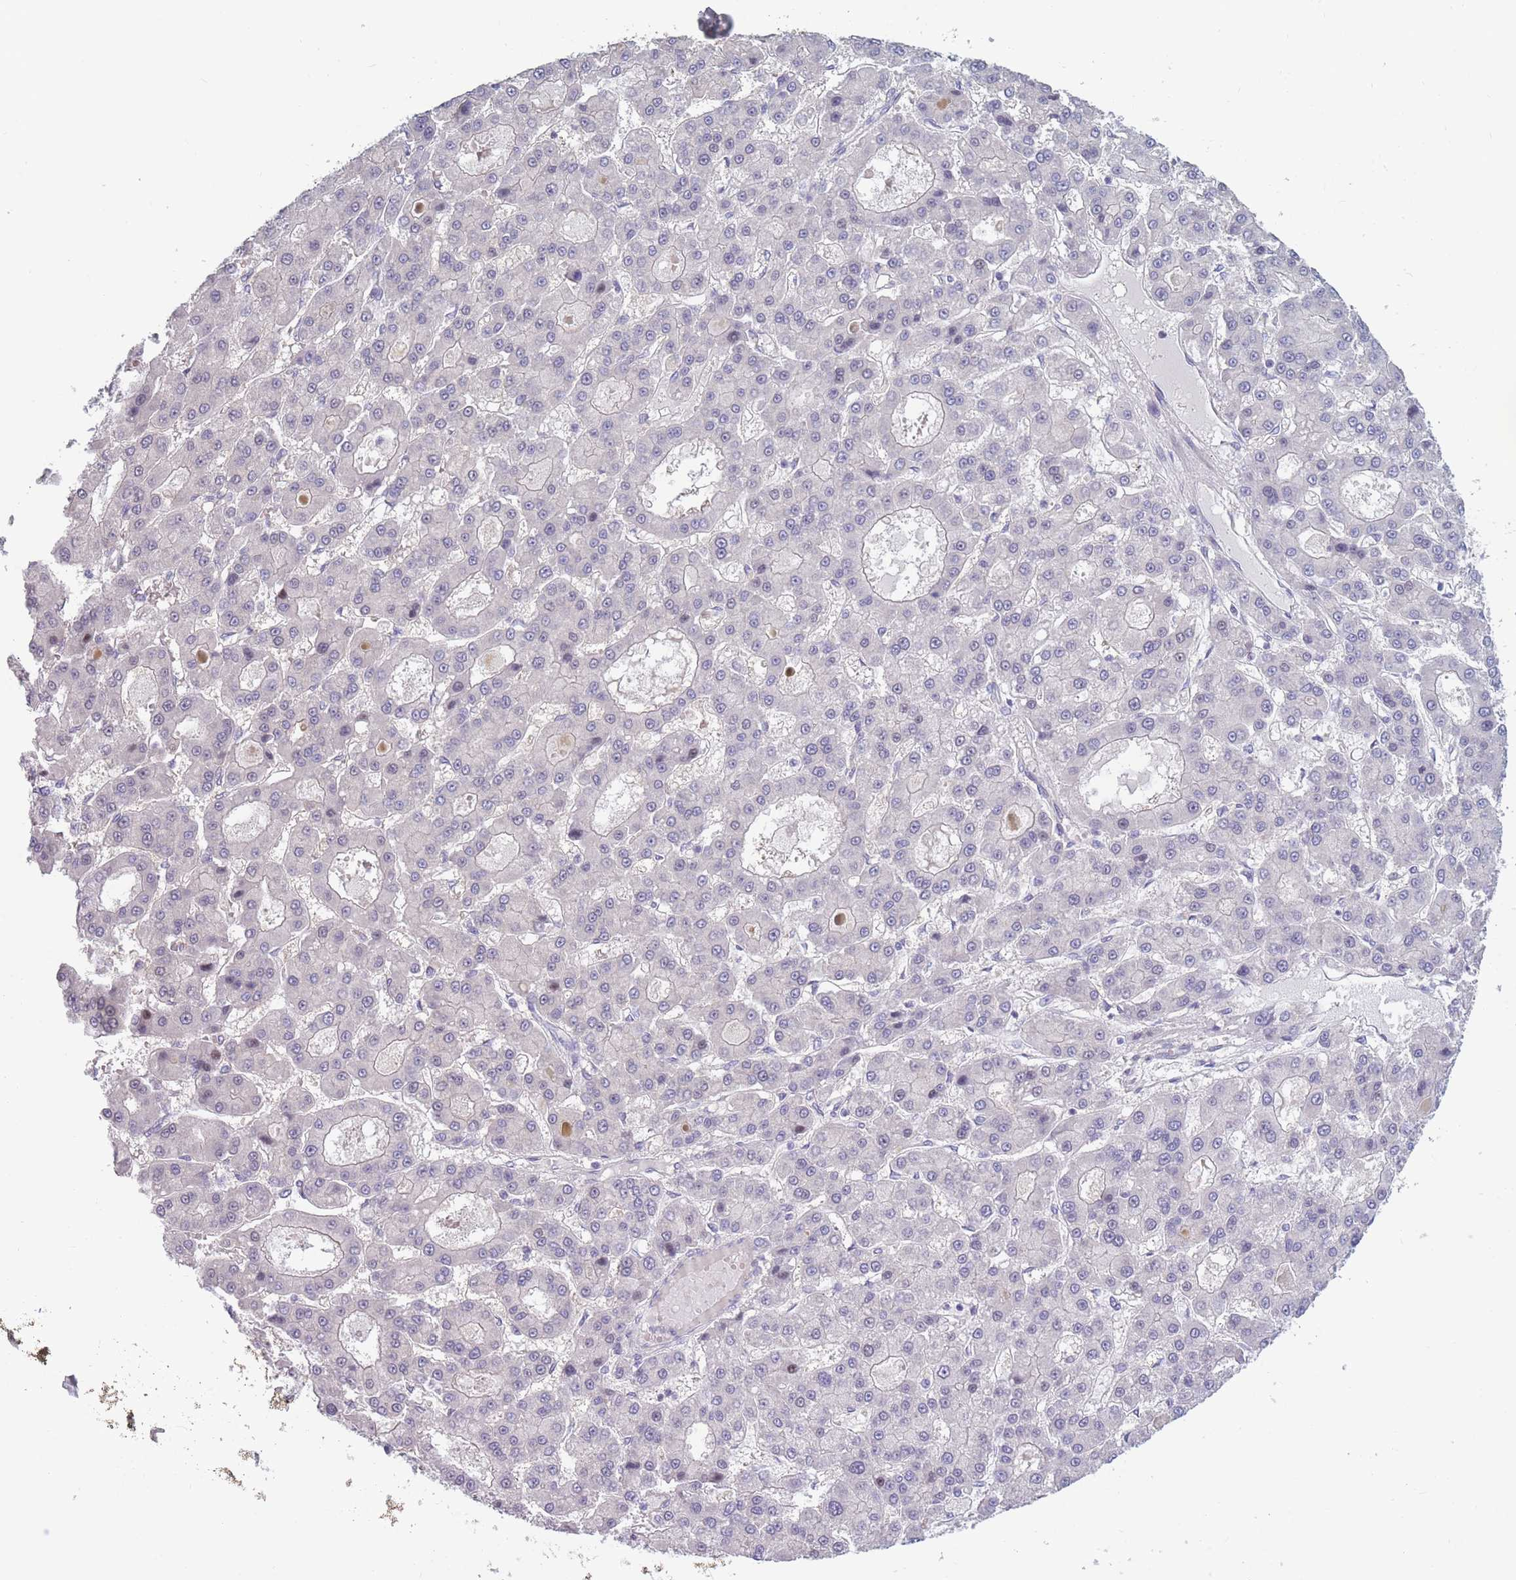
{"staining": {"intensity": "negative", "quantity": "none", "location": "none"}, "tissue": "liver cancer", "cell_type": "Tumor cells", "image_type": "cancer", "snomed": [{"axis": "morphology", "description": "Carcinoma, Hepatocellular, NOS"}, {"axis": "topography", "description": "Liver"}], "caption": "Human liver cancer stained for a protein using immunohistochemistry displays no staining in tumor cells.", "gene": "PDE4A", "patient": {"sex": "male", "age": 70}}